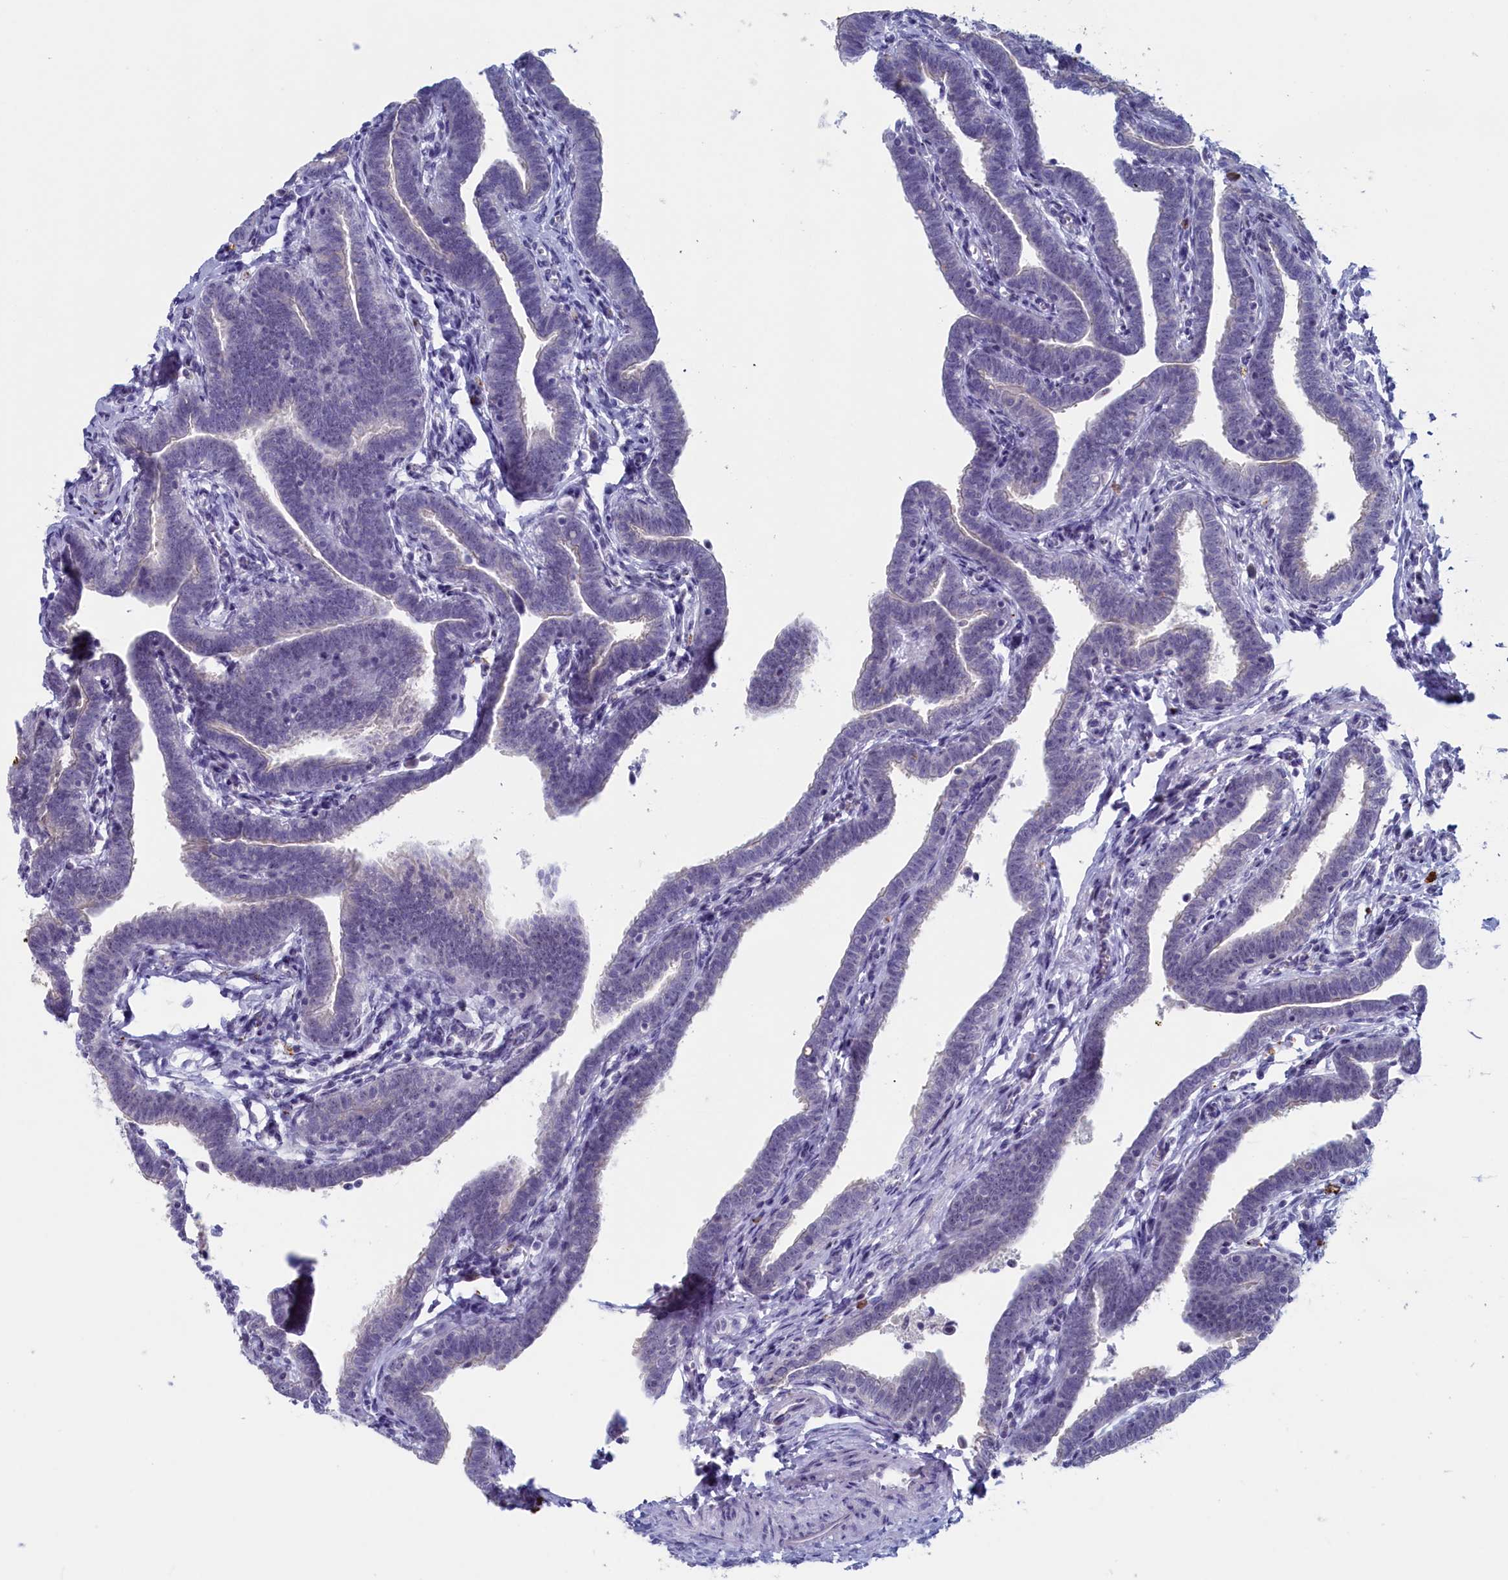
{"staining": {"intensity": "moderate", "quantity": "<25%", "location": "nuclear"}, "tissue": "fallopian tube", "cell_type": "Glandular cells", "image_type": "normal", "snomed": [{"axis": "morphology", "description": "Normal tissue, NOS"}, {"axis": "topography", "description": "Fallopian tube"}], "caption": "Fallopian tube stained with IHC demonstrates moderate nuclear expression in about <25% of glandular cells. (DAB (3,3'-diaminobenzidine) = brown stain, brightfield microscopy at high magnification).", "gene": "WDR76", "patient": {"sex": "female", "age": 36}}